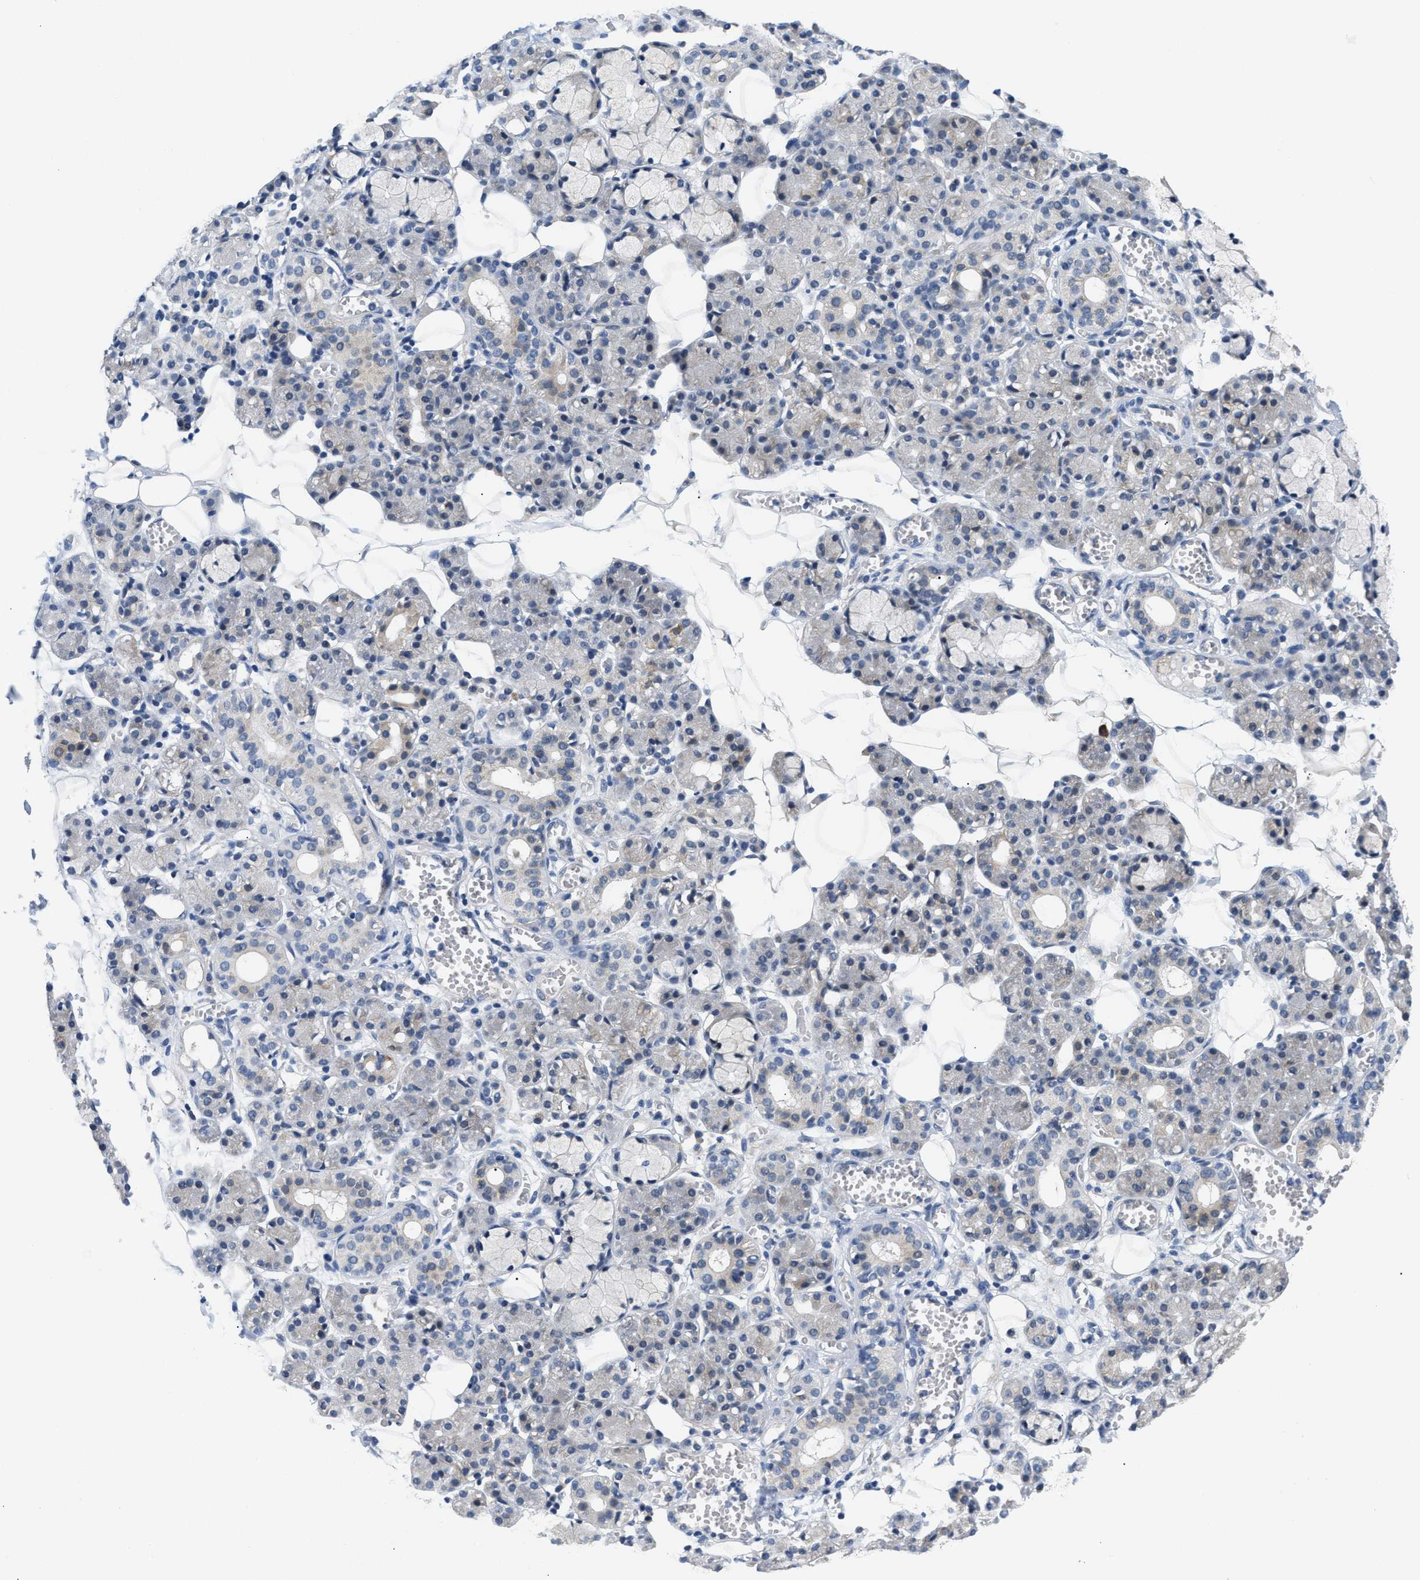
{"staining": {"intensity": "weak", "quantity": "<25%", "location": "cytoplasmic/membranous"}, "tissue": "salivary gland", "cell_type": "Glandular cells", "image_type": "normal", "snomed": [{"axis": "morphology", "description": "Normal tissue, NOS"}, {"axis": "topography", "description": "Salivary gland"}], "caption": "Protein analysis of unremarkable salivary gland reveals no significant positivity in glandular cells.", "gene": "CLGN", "patient": {"sex": "male", "age": 63}}